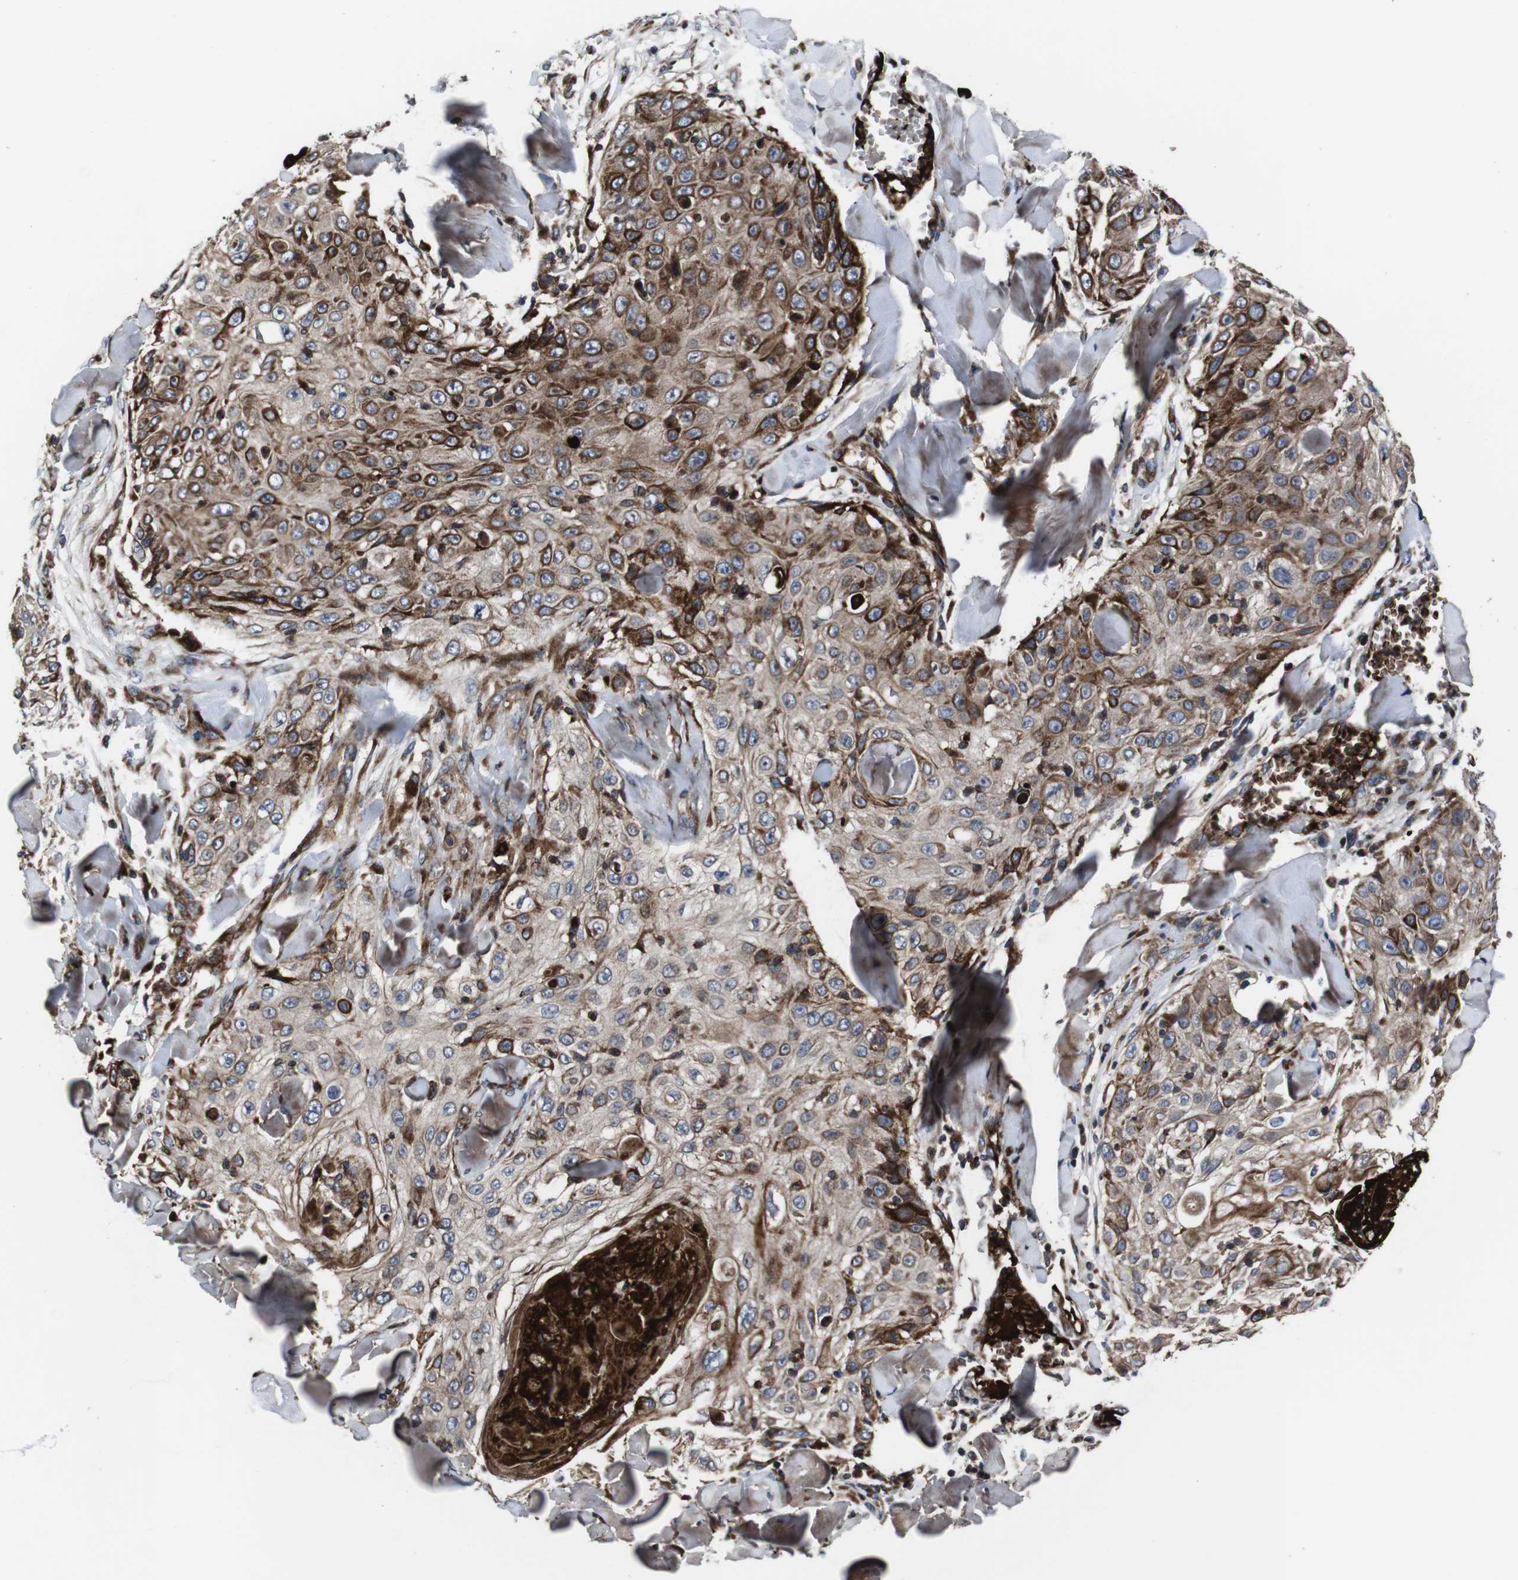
{"staining": {"intensity": "moderate", "quantity": ">75%", "location": "cytoplasmic/membranous"}, "tissue": "skin cancer", "cell_type": "Tumor cells", "image_type": "cancer", "snomed": [{"axis": "morphology", "description": "Squamous cell carcinoma, NOS"}, {"axis": "topography", "description": "Skin"}], "caption": "The image shows immunohistochemical staining of squamous cell carcinoma (skin). There is moderate cytoplasmic/membranous positivity is appreciated in about >75% of tumor cells. The staining is performed using DAB brown chromogen to label protein expression. The nuclei are counter-stained blue using hematoxylin.", "gene": "SMYD3", "patient": {"sex": "male", "age": 86}}